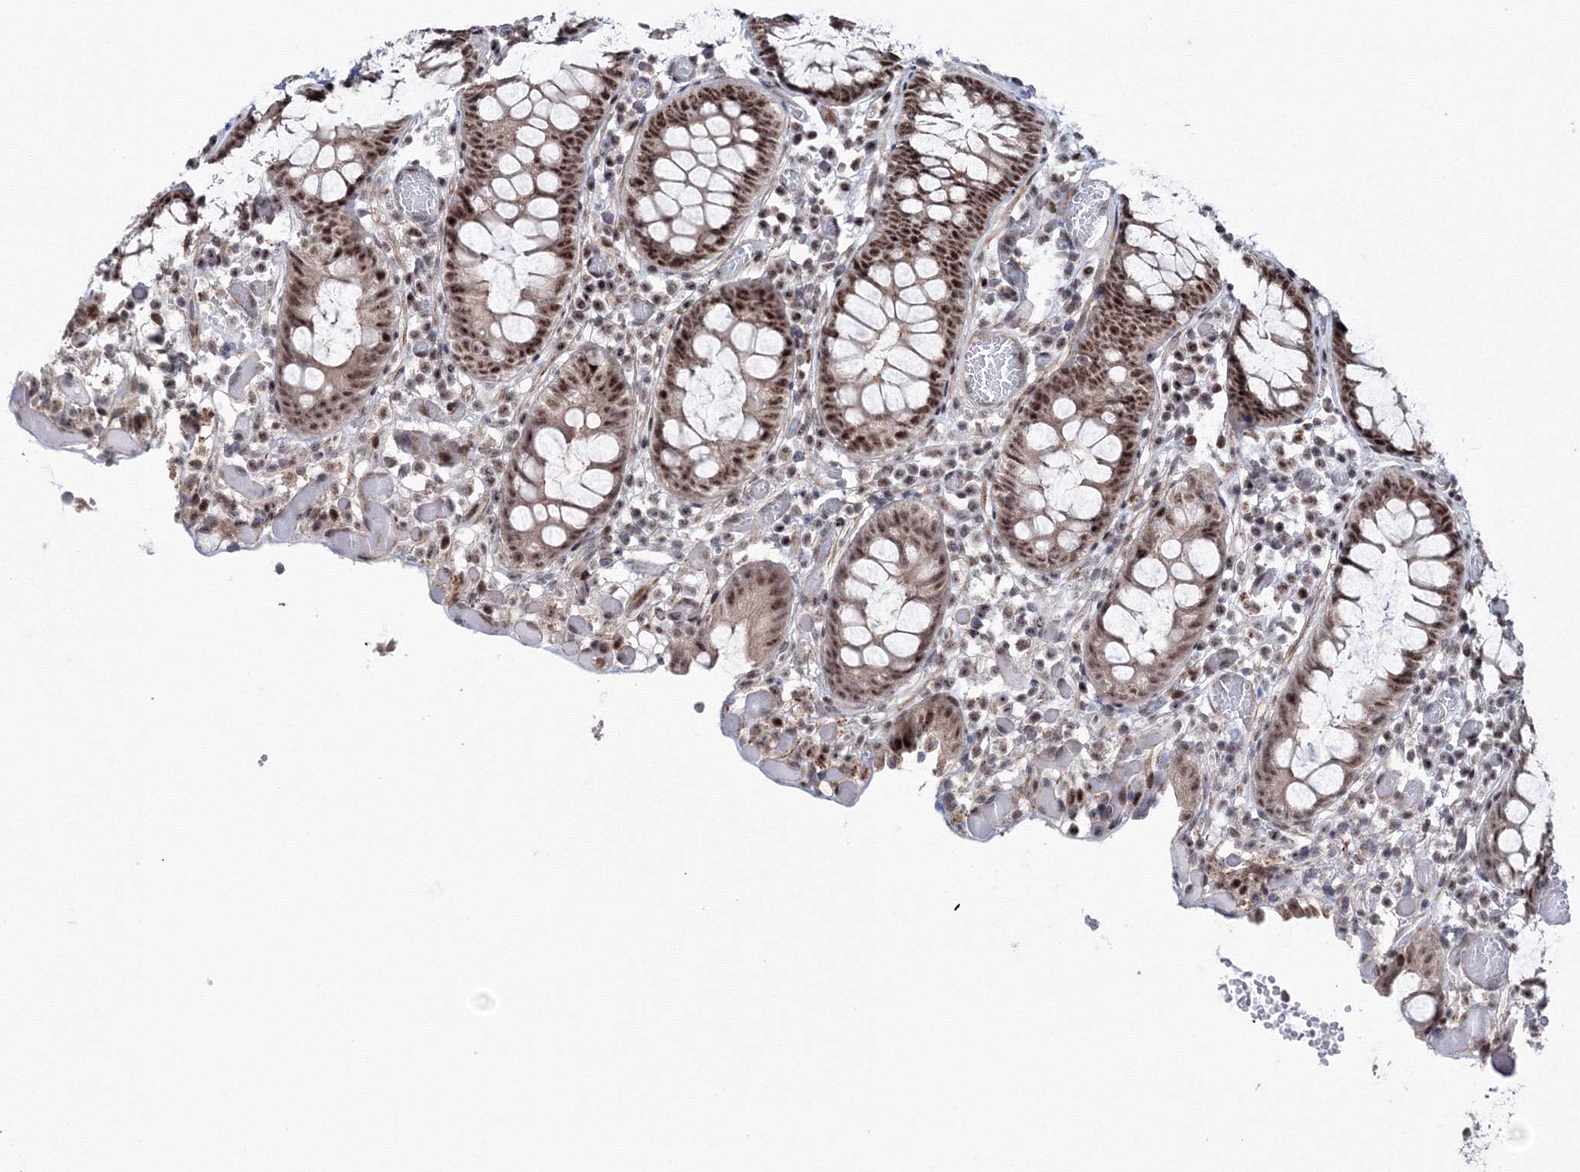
{"staining": {"intensity": "moderate", "quantity": ">75%", "location": "nuclear"}, "tissue": "colon", "cell_type": "Endothelial cells", "image_type": "normal", "snomed": [{"axis": "morphology", "description": "Normal tissue, NOS"}, {"axis": "topography", "description": "Colon"}], "caption": "An image of human colon stained for a protein reveals moderate nuclear brown staining in endothelial cells. (brown staining indicates protein expression, while blue staining denotes nuclei).", "gene": "TATDN2", "patient": {"sex": "male", "age": 14}}